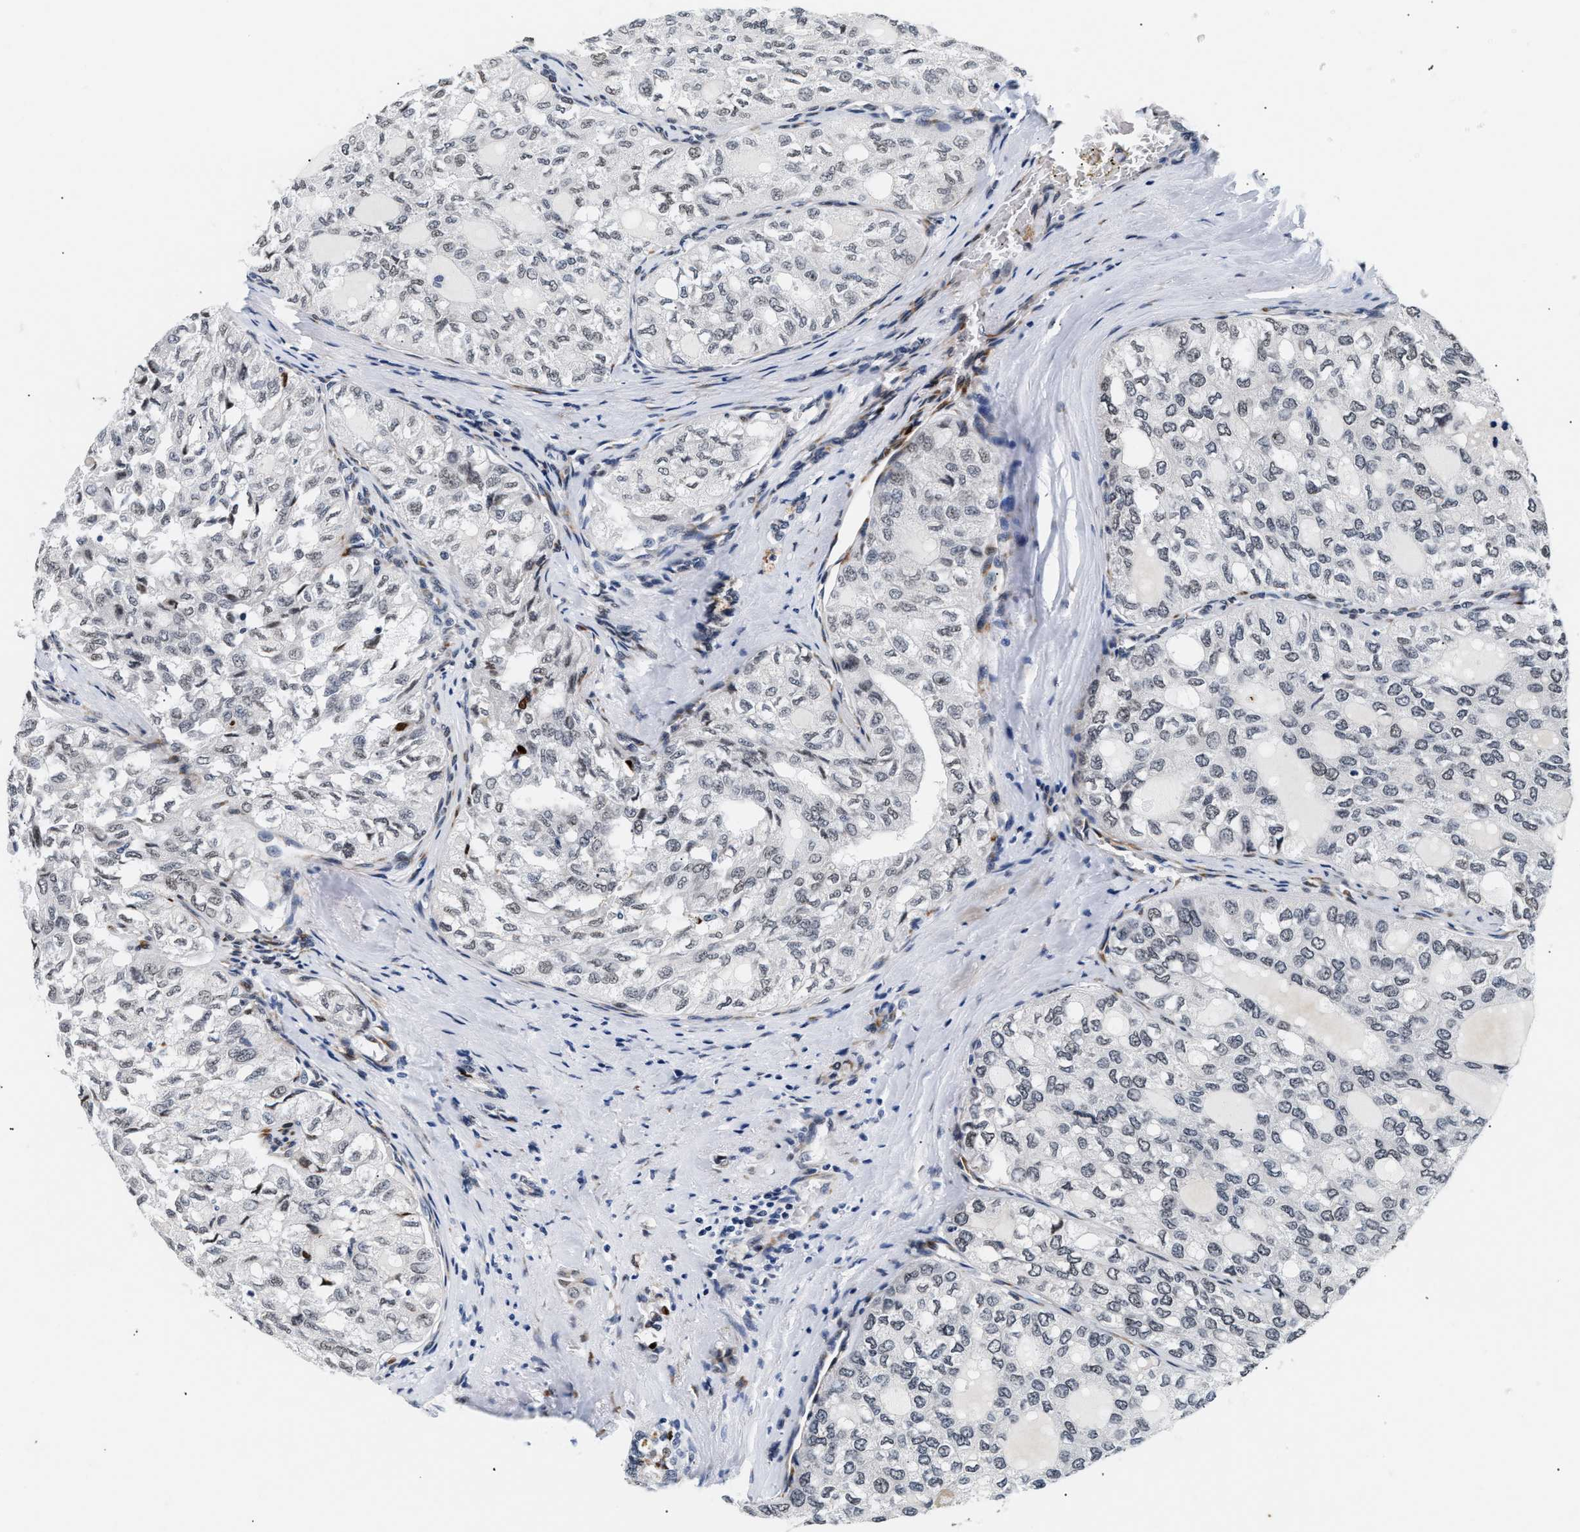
{"staining": {"intensity": "weak", "quantity": "<25%", "location": "nuclear"}, "tissue": "thyroid cancer", "cell_type": "Tumor cells", "image_type": "cancer", "snomed": [{"axis": "morphology", "description": "Follicular adenoma carcinoma, NOS"}, {"axis": "topography", "description": "Thyroid gland"}], "caption": "Immunohistochemistry of thyroid cancer shows no positivity in tumor cells. The staining was performed using DAB to visualize the protein expression in brown, while the nuclei were stained in blue with hematoxylin (Magnification: 20x).", "gene": "THOC1", "patient": {"sex": "male", "age": 75}}